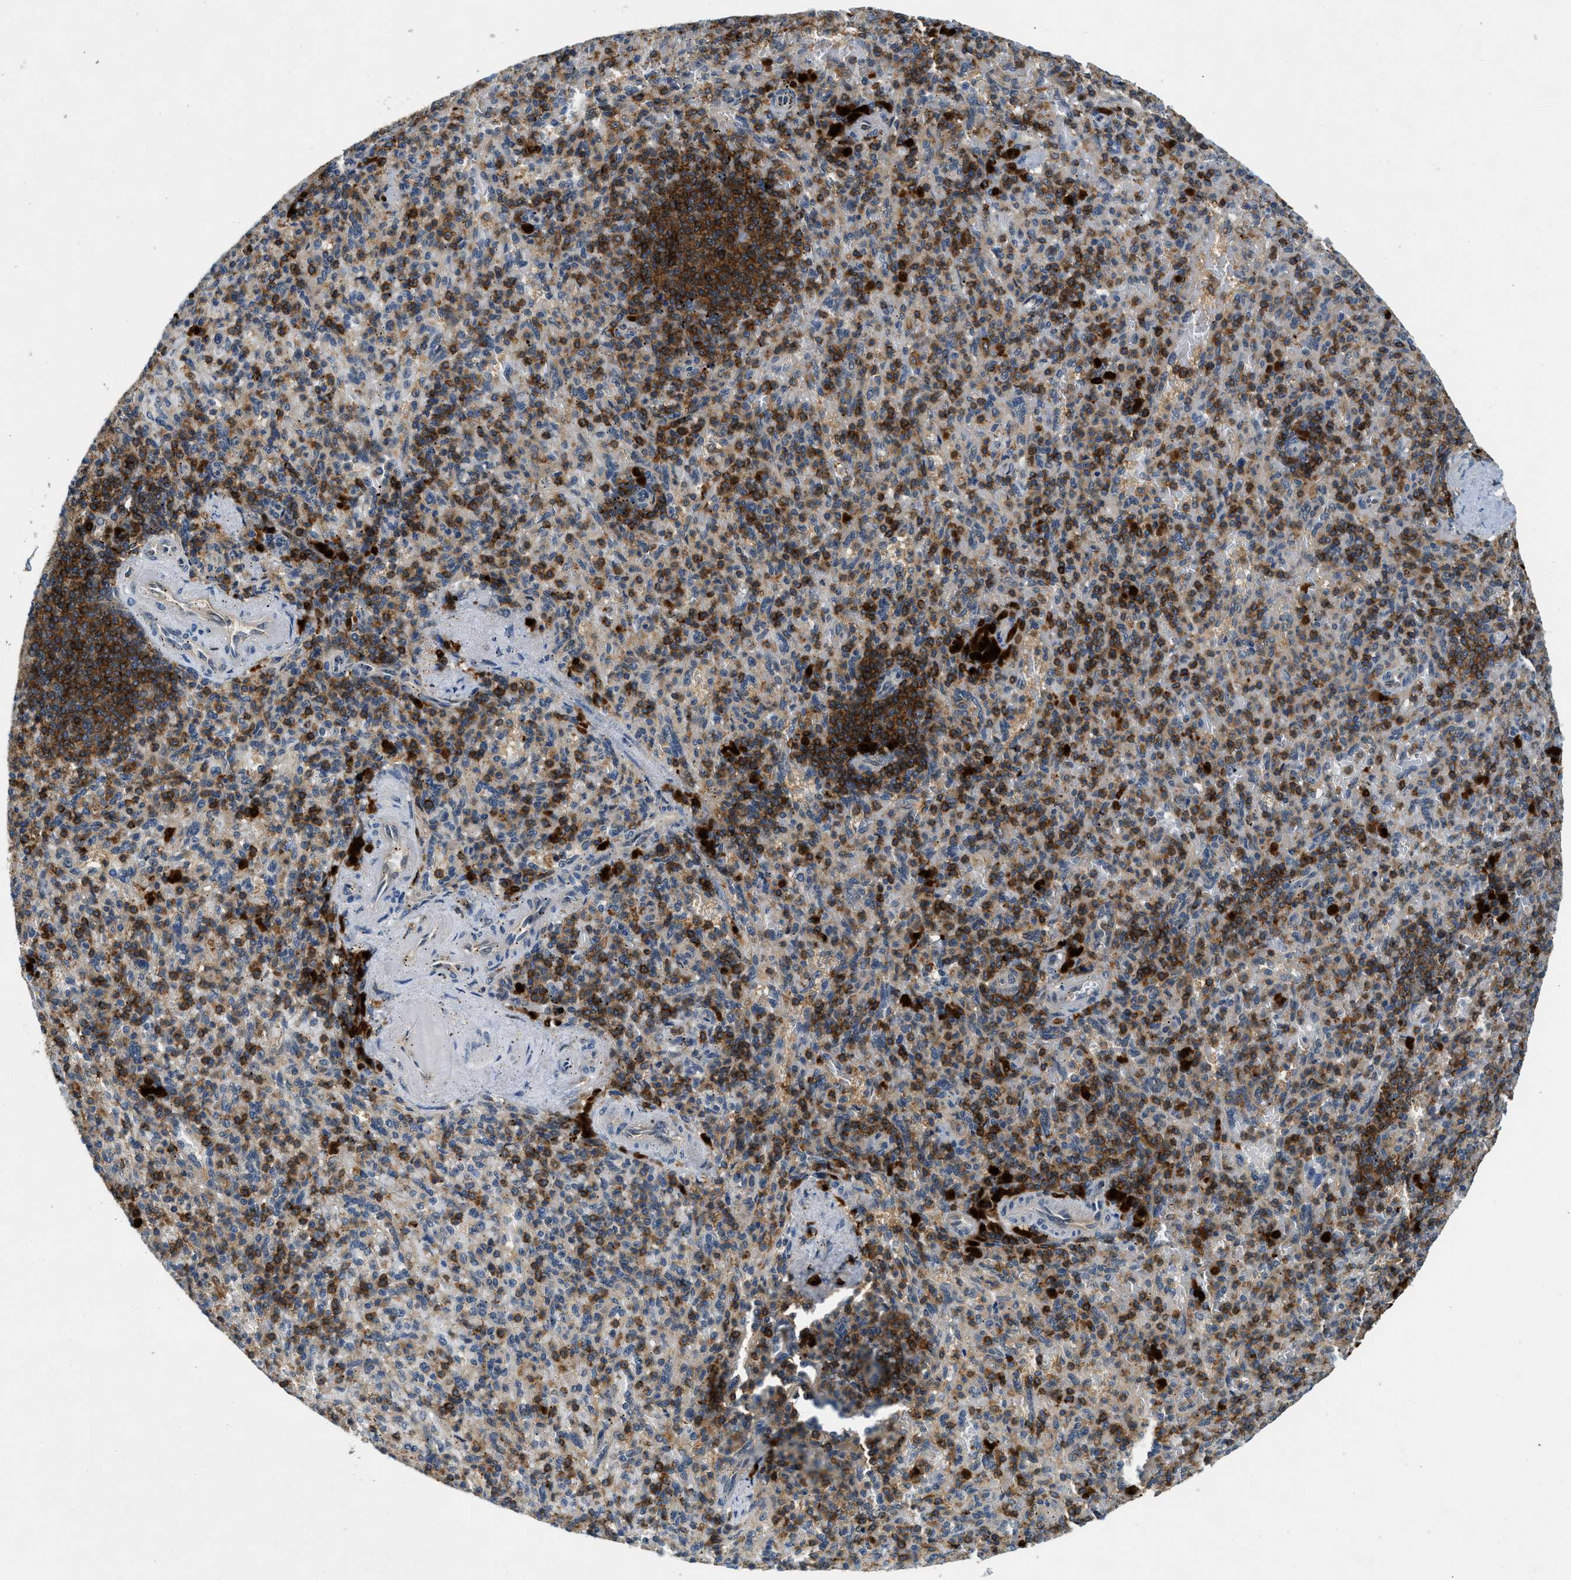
{"staining": {"intensity": "moderate", "quantity": ">75%", "location": "cytoplasmic/membranous"}, "tissue": "spleen", "cell_type": "Cells in red pulp", "image_type": "normal", "snomed": [{"axis": "morphology", "description": "Normal tissue, NOS"}, {"axis": "topography", "description": "Spleen"}], "caption": "DAB (3,3'-diaminobenzidine) immunohistochemical staining of benign spleen shows moderate cytoplasmic/membranous protein staining in about >75% of cells in red pulp.", "gene": "GMPPB", "patient": {"sex": "female", "age": 74}}